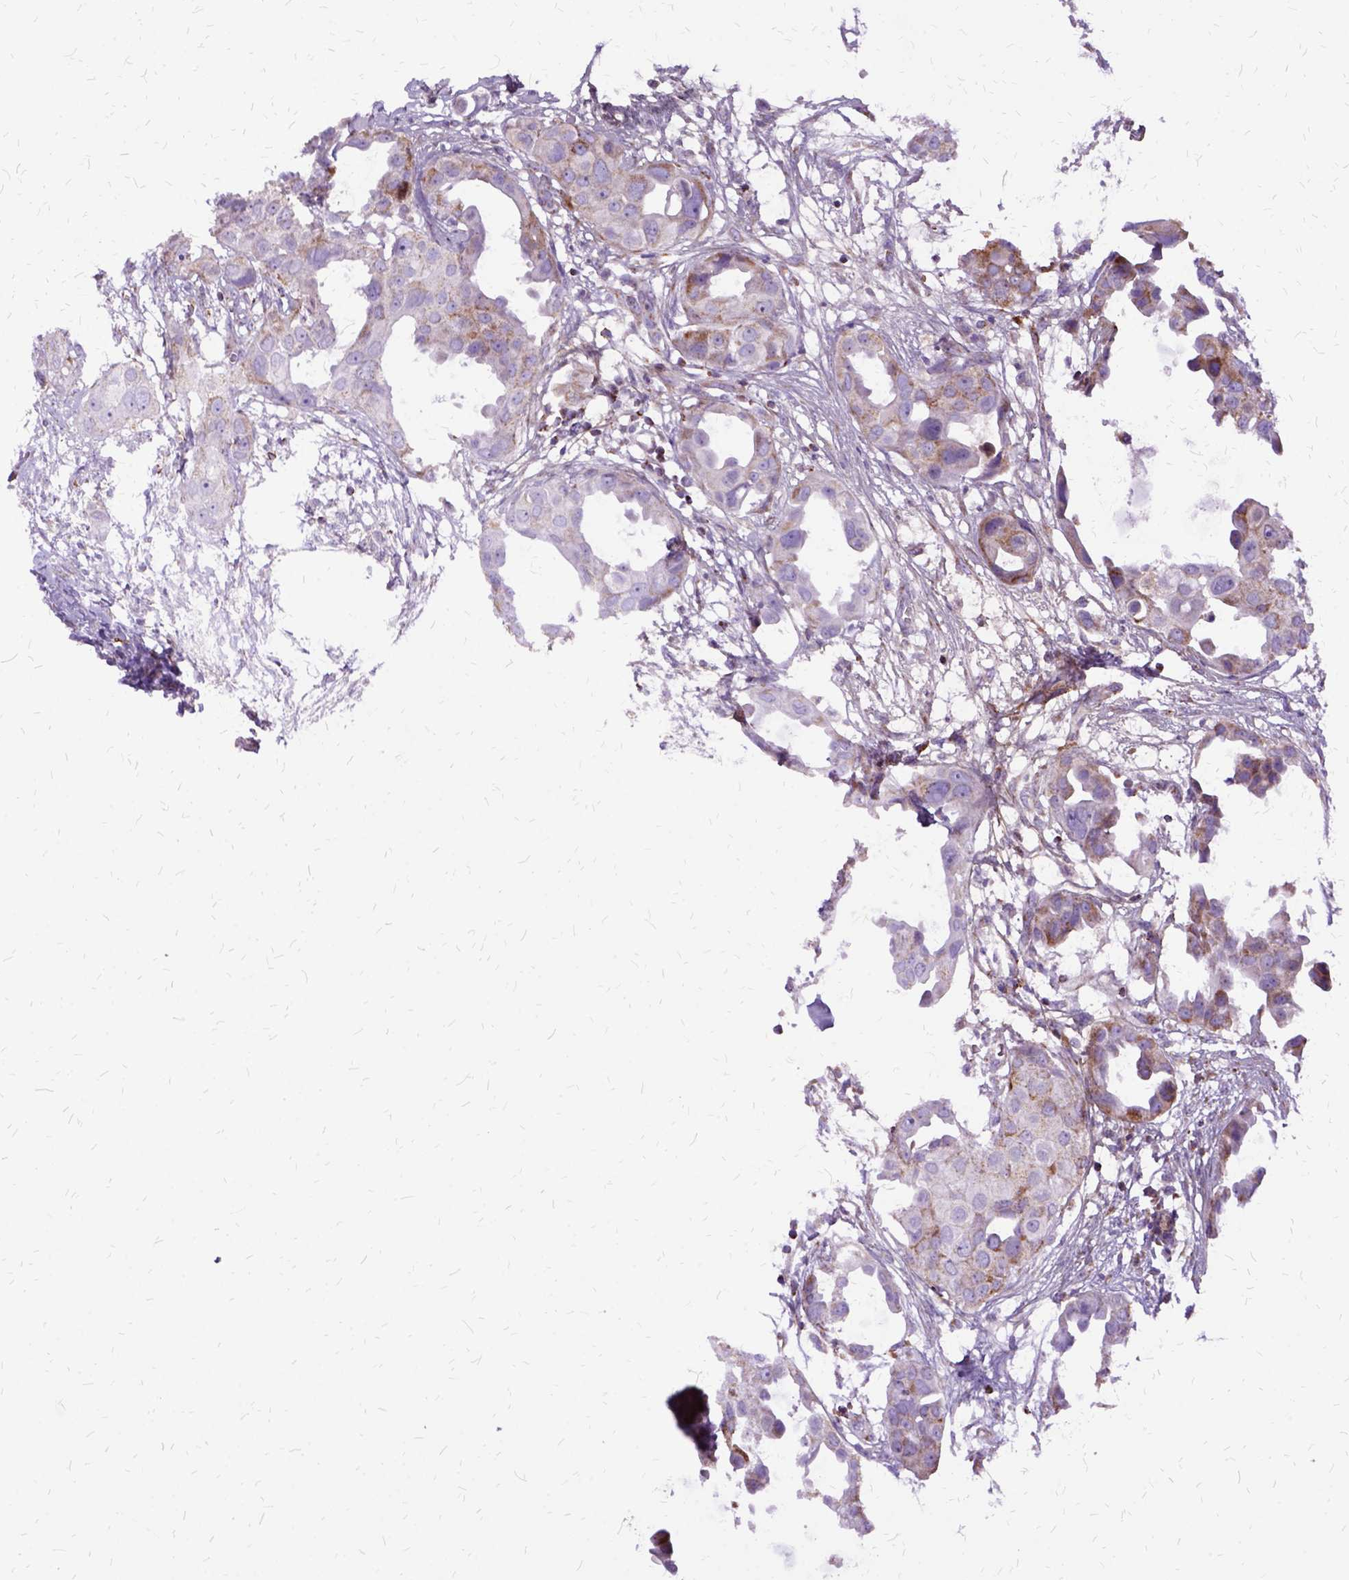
{"staining": {"intensity": "moderate", "quantity": "25%-75%", "location": "cytoplasmic/membranous"}, "tissue": "breast cancer", "cell_type": "Tumor cells", "image_type": "cancer", "snomed": [{"axis": "morphology", "description": "Duct carcinoma"}, {"axis": "topography", "description": "Breast"}], "caption": "IHC staining of infiltrating ductal carcinoma (breast), which exhibits medium levels of moderate cytoplasmic/membranous positivity in about 25%-75% of tumor cells indicating moderate cytoplasmic/membranous protein positivity. The staining was performed using DAB (brown) for protein detection and nuclei were counterstained in hematoxylin (blue).", "gene": "OXCT1", "patient": {"sex": "female", "age": 38}}